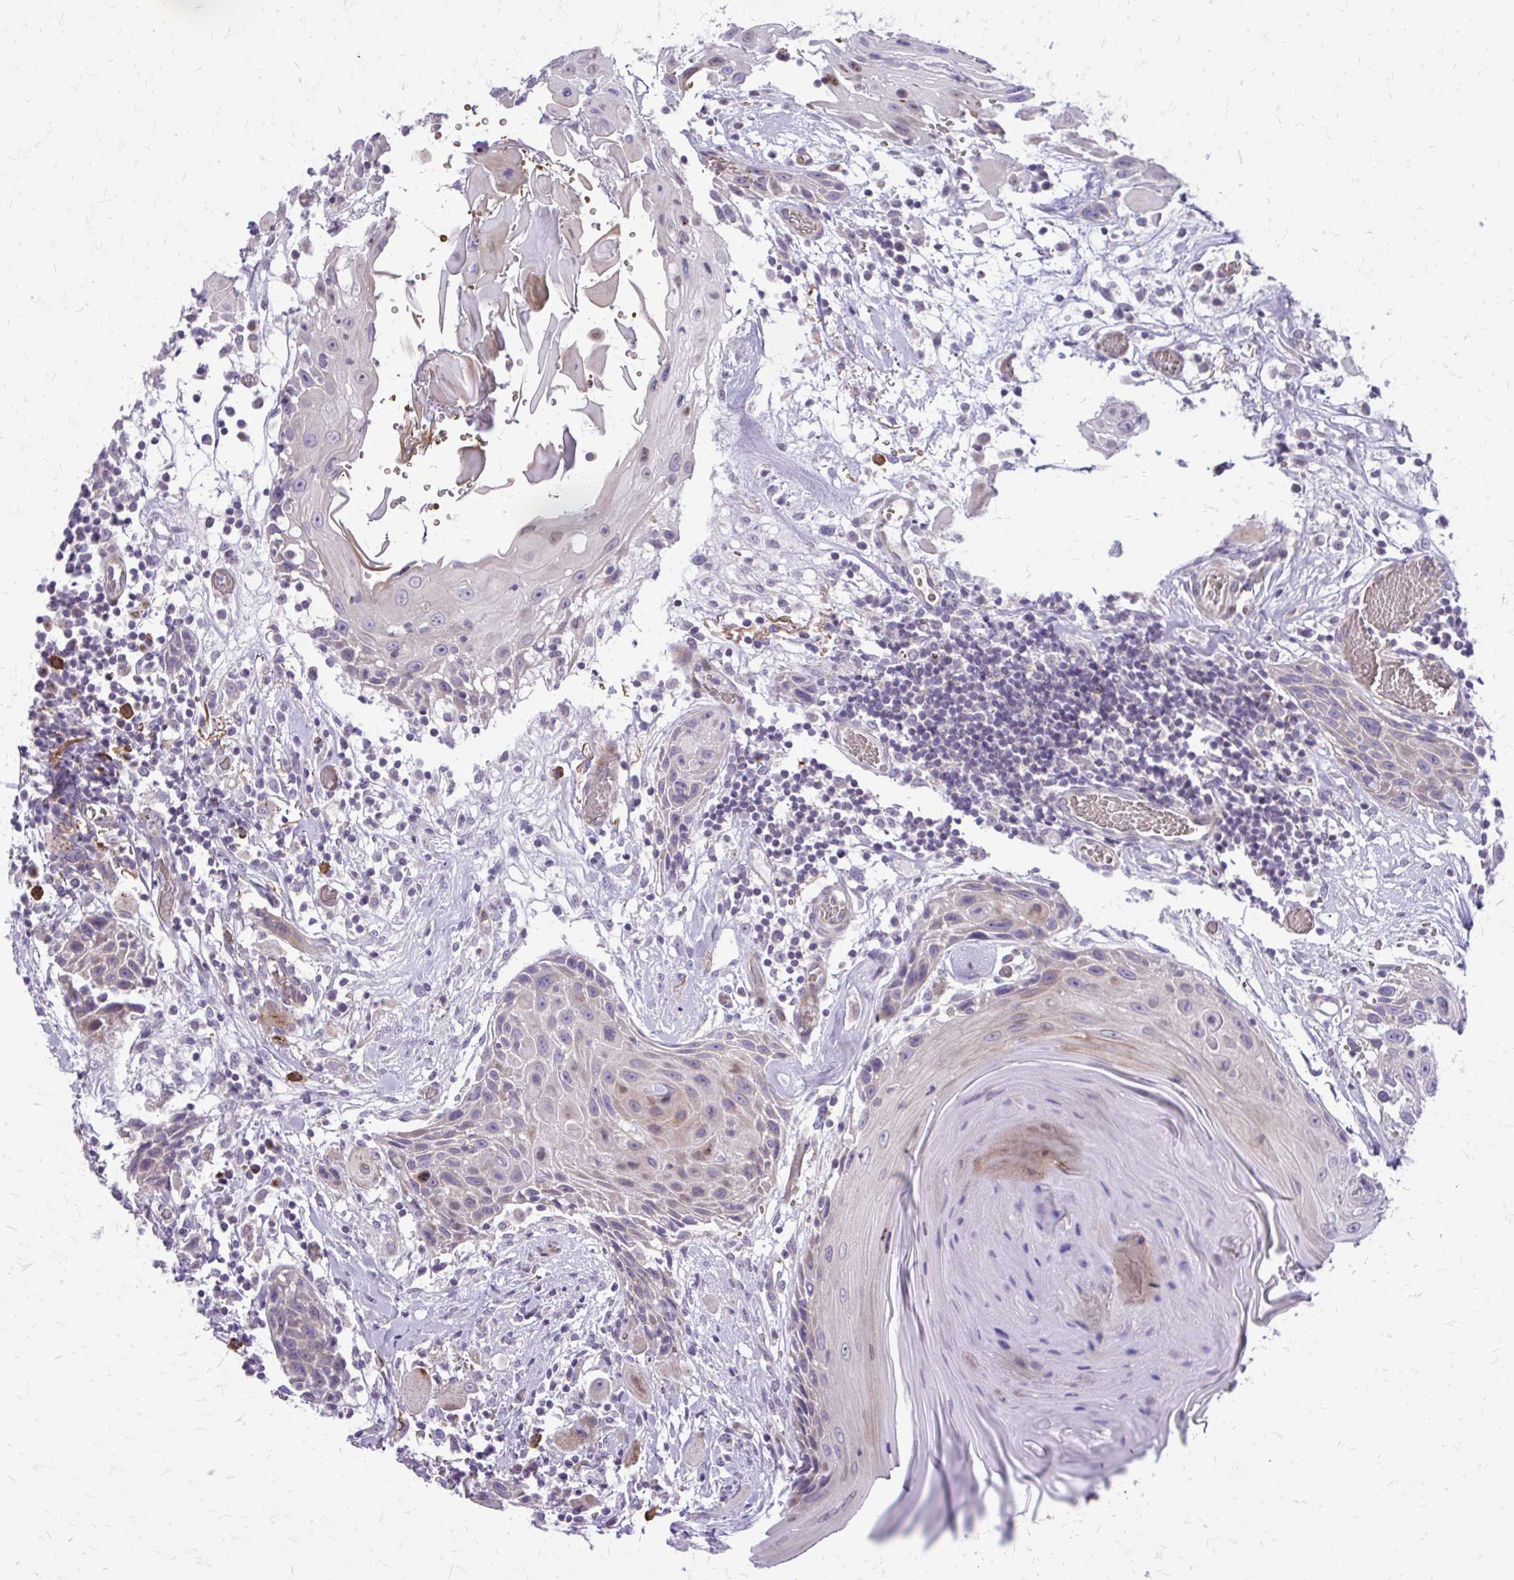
{"staining": {"intensity": "negative", "quantity": "none", "location": "none"}, "tissue": "head and neck cancer", "cell_type": "Tumor cells", "image_type": "cancer", "snomed": [{"axis": "morphology", "description": "Squamous cell carcinoma, NOS"}, {"axis": "topography", "description": "Oral tissue"}, {"axis": "topography", "description": "Head-Neck"}], "caption": "Tumor cells are negative for brown protein staining in head and neck cancer.", "gene": "FUNDC2", "patient": {"sex": "male", "age": 49}}